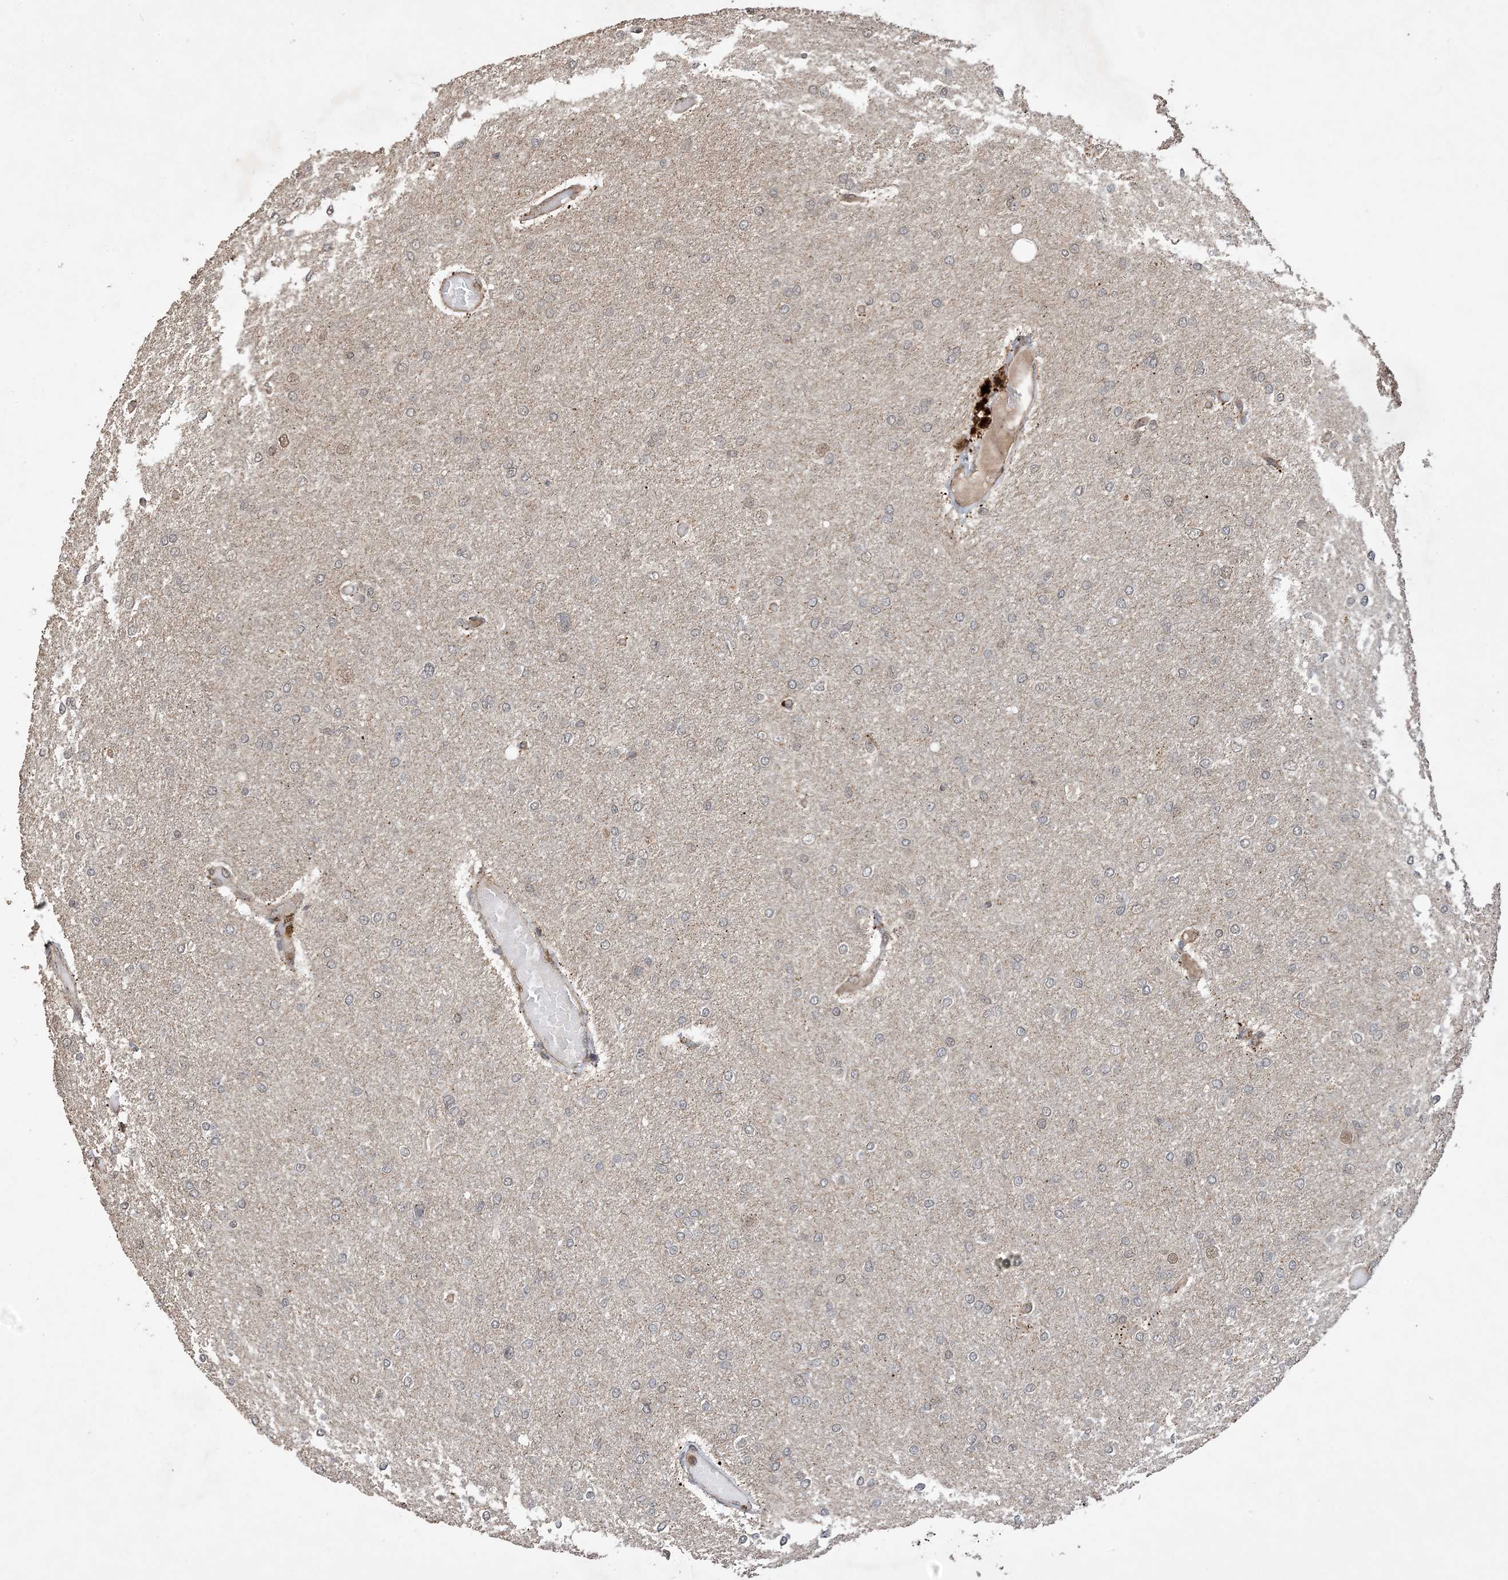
{"staining": {"intensity": "negative", "quantity": "none", "location": "none"}, "tissue": "glioma", "cell_type": "Tumor cells", "image_type": "cancer", "snomed": [{"axis": "morphology", "description": "Glioma, malignant, High grade"}, {"axis": "topography", "description": "Cerebral cortex"}], "caption": "This micrograph is of glioma stained with immunohistochemistry to label a protein in brown with the nuclei are counter-stained blue. There is no expression in tumor cells.", "gene": "ZNF511", "patient": {"sex": "female", "age": 36}}